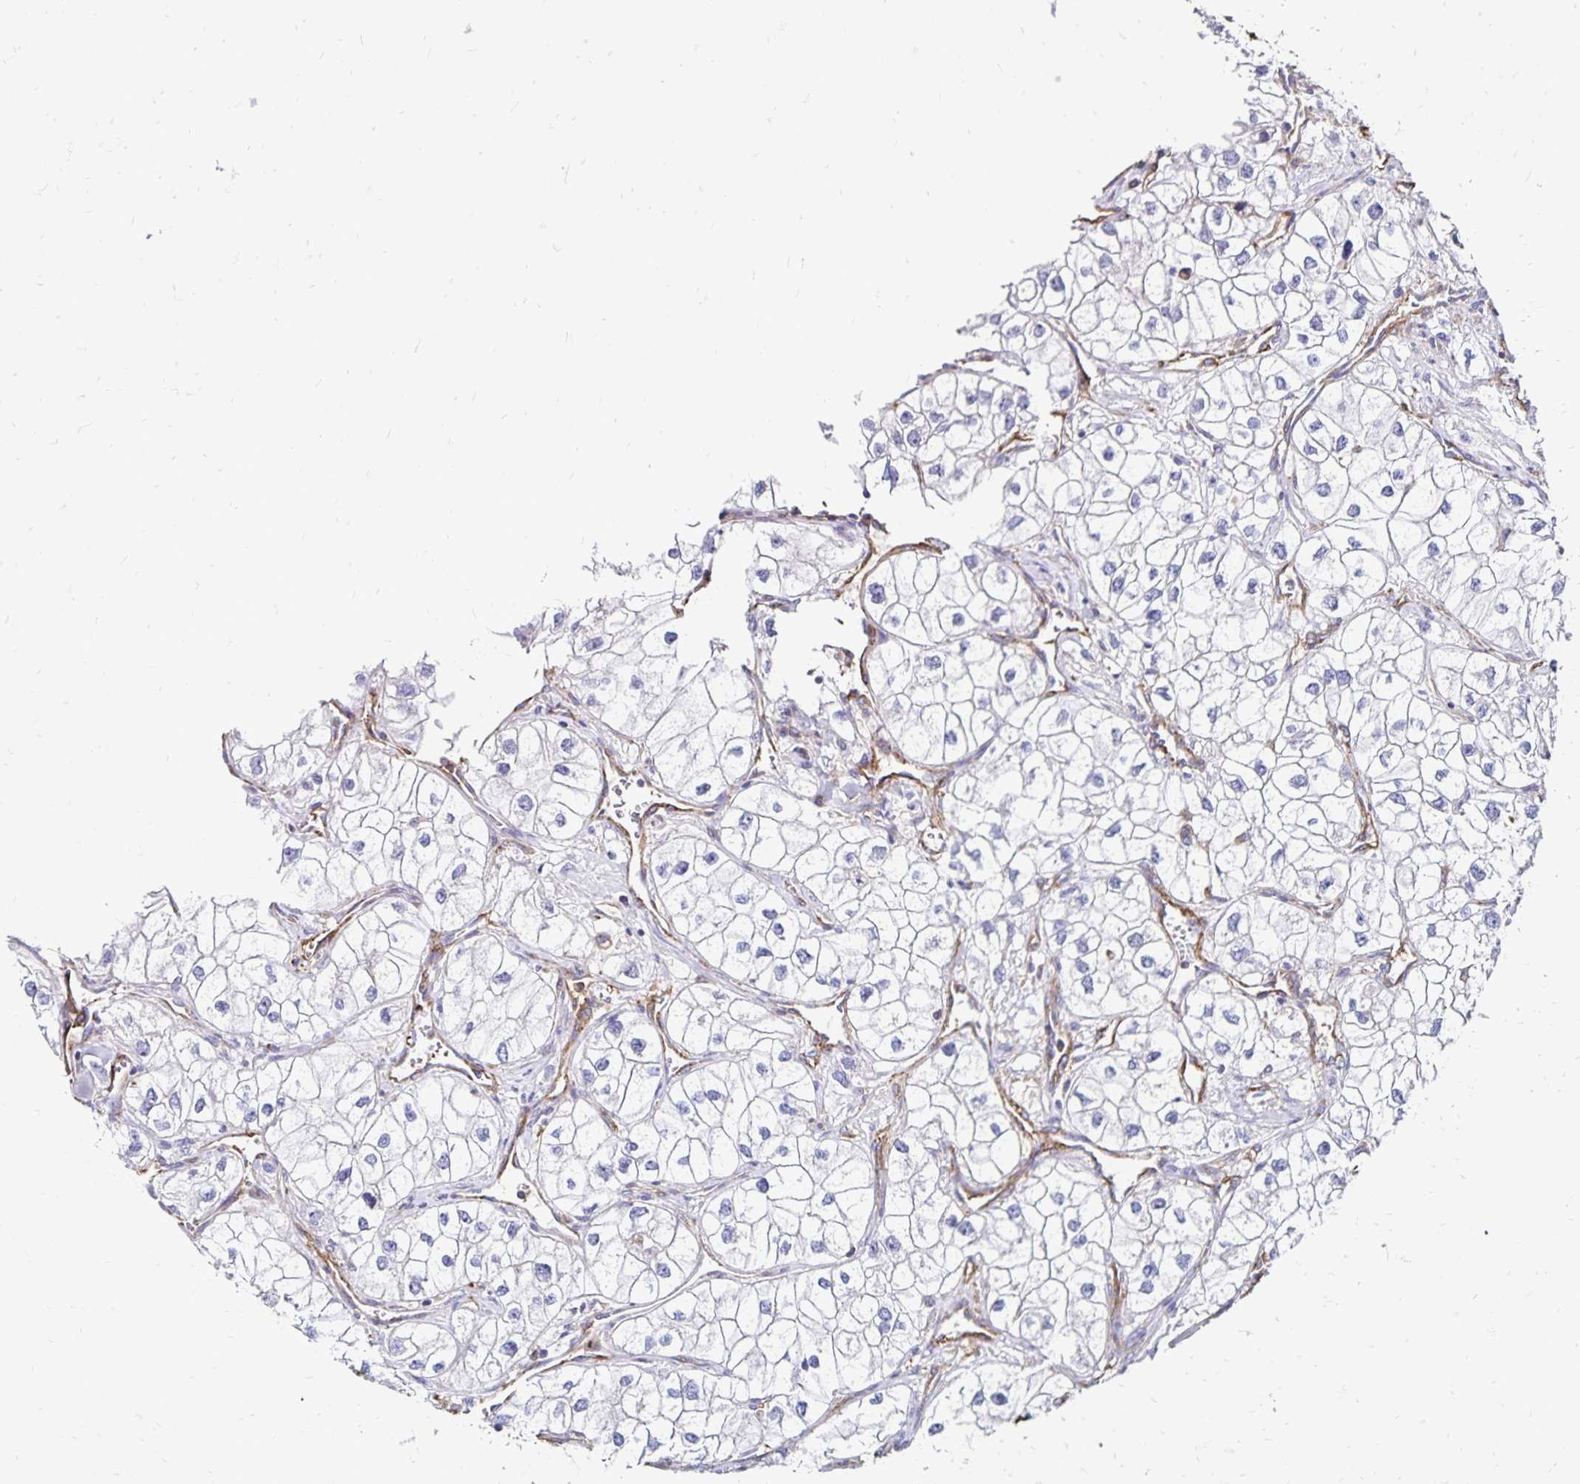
{"staining": {"intensity": "negative", "quantity": "none", "location": "none"}, "tissue": "renal cancer", "cell_type": "Tumor cells", "image_type": "cancer", "snomed": [{"axis": "morphology", "description": "Adenocarcinoma, NOS"}, {"axis": "topography", "description": "Kidney"}], "caption": "A high-resolution micrograph shows immunohistochemistry staining of renal adenocarcinoma, which reveals no significant expression in tumor cells.", "gene": "RPRML", "patient": {"sex": "male", "age": 59}}